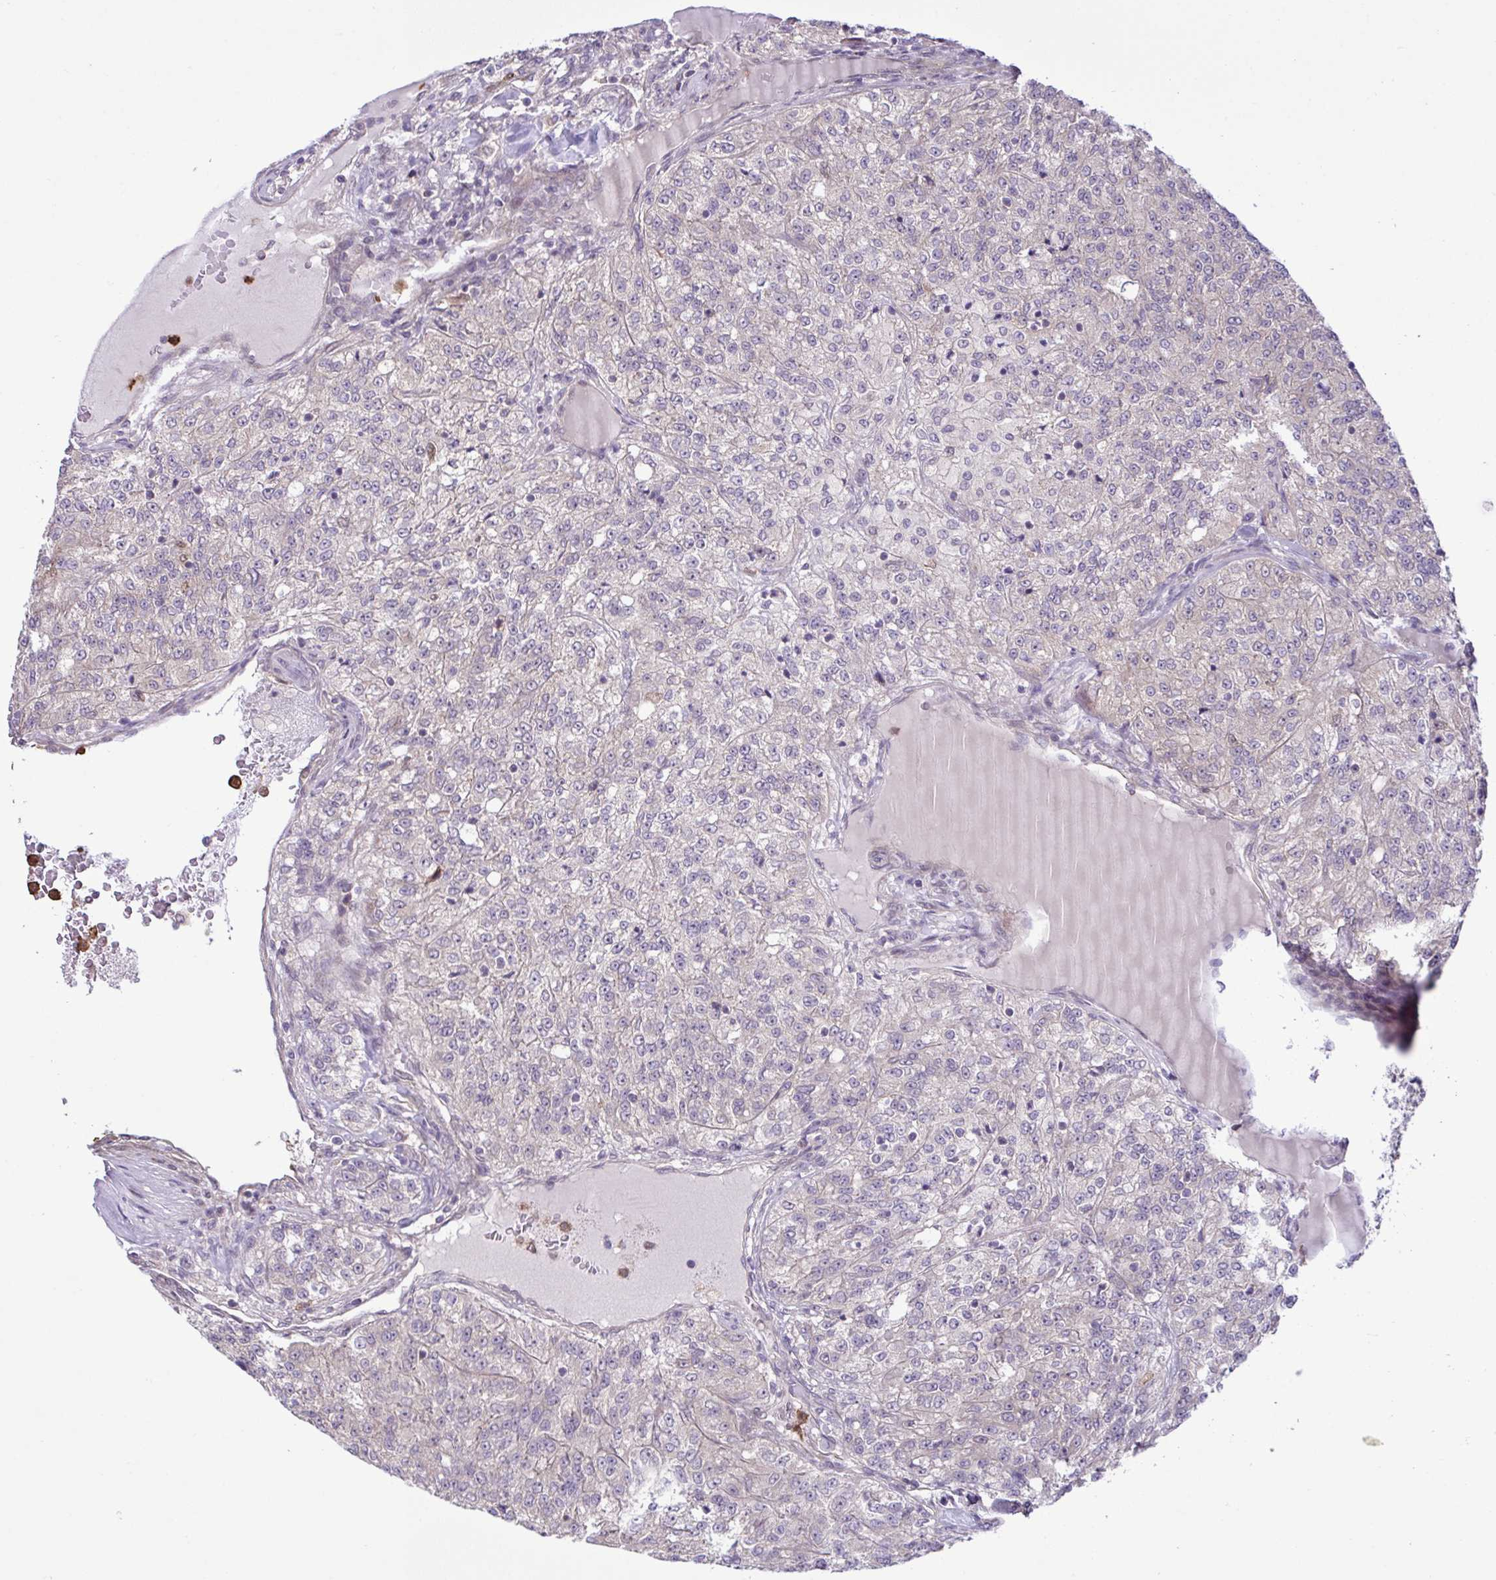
{"staining": {"intensity": "moderate", "quantity": "<25%", "location": "cytoplasmic/membranous"}, "tissue": "renal cancer", "cell_type": "Tumor cells", "image_type": "cancer", "snomed": [{"axis": "morphology", "description": "Adenocarcinoma, NOS"}, {"axis": "topography", "description": "Kidney"}], "caption": "This is a histology image of immunohistochemistry staining of adenocarcinoma (renal), which shows moderate staining in the cytoplasmic/membranous of tumor cells.", "gene": "CMPK1", "patient": {"sex": "female", "age": 63}}